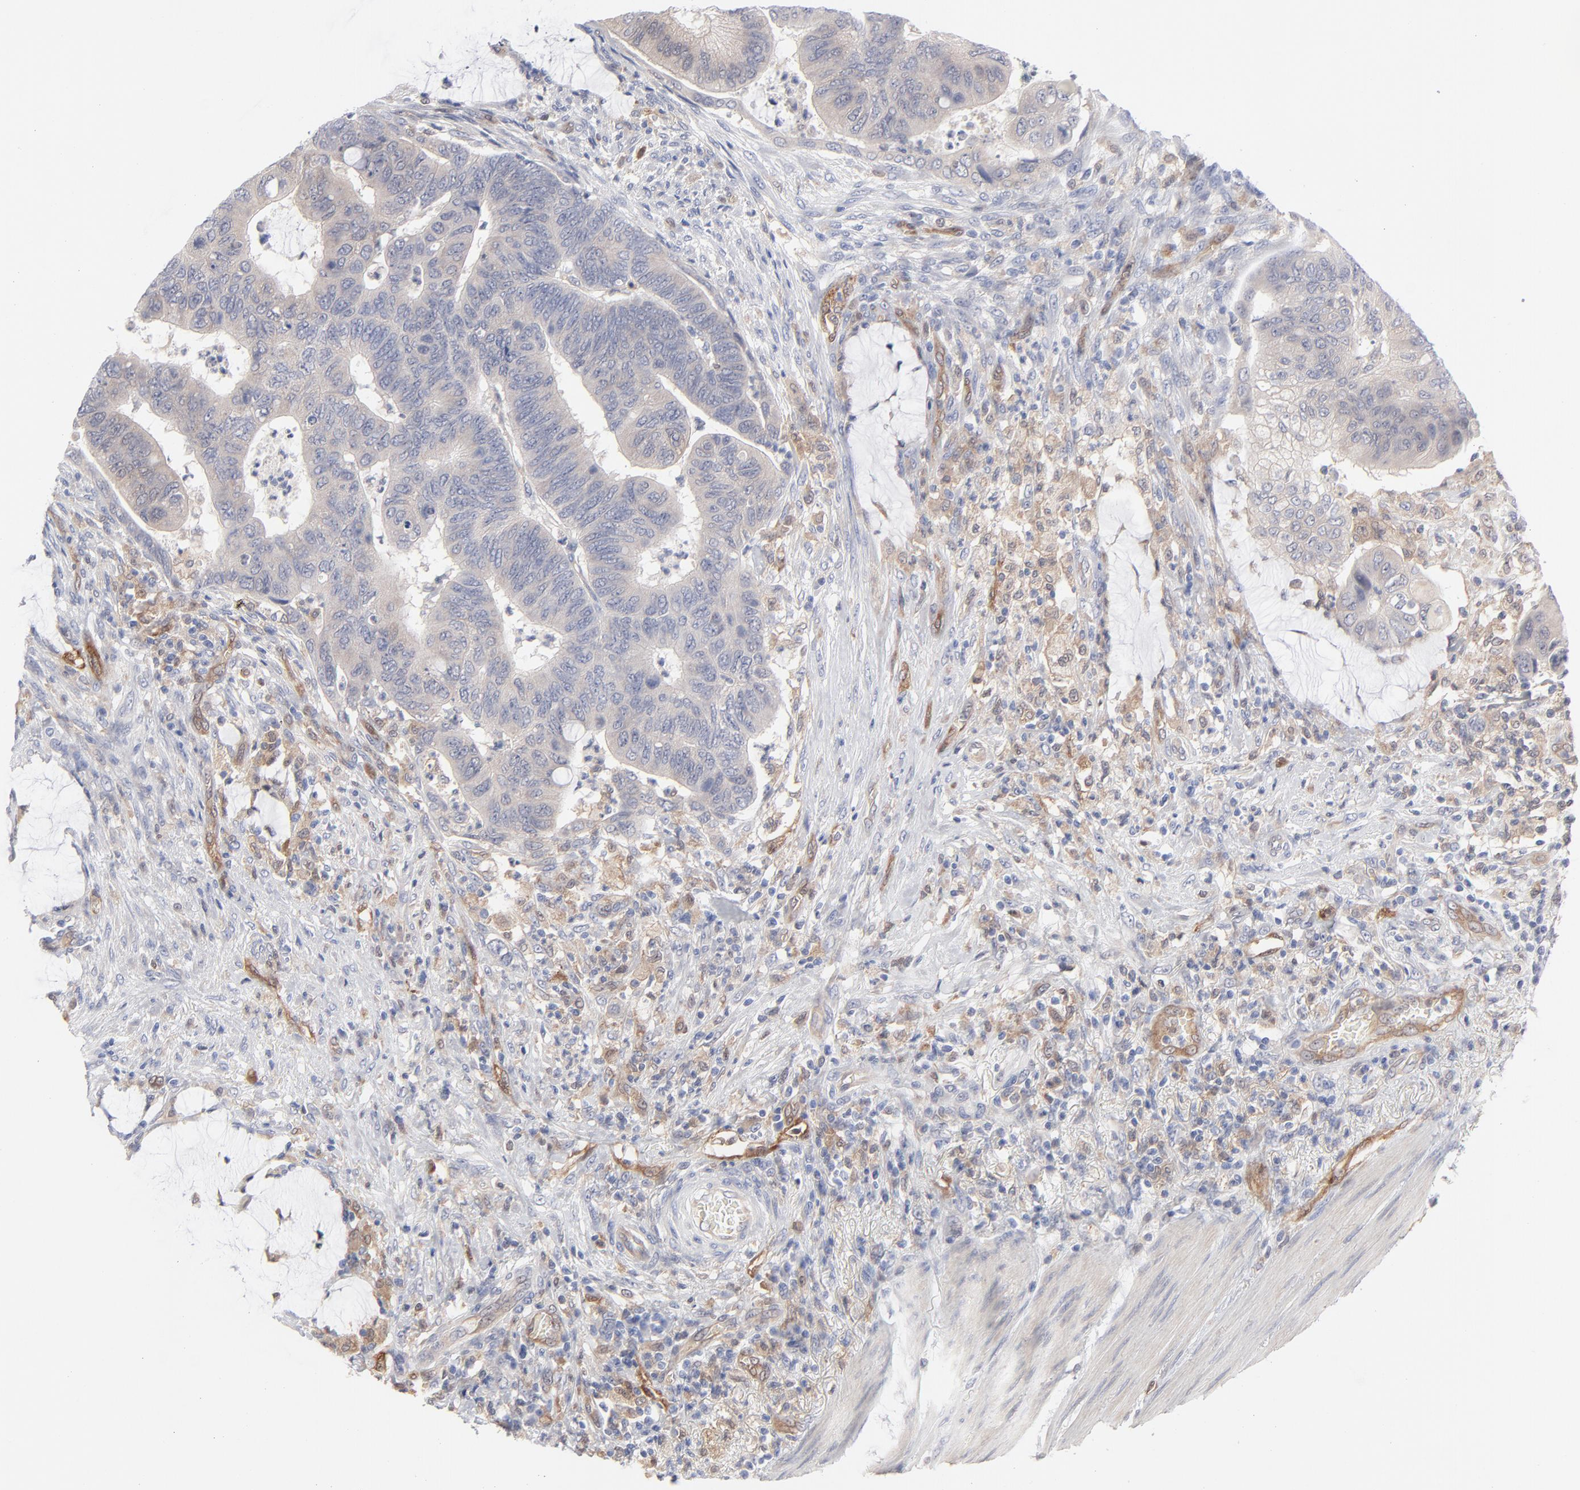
{"staining": {"intensity": "weak", "quantity": ">75%", "location": "cytoplasmic/membranous"}, "tissue": "colorectal cancer", "cell_type": "Tumor cells", "image_type": "cancer", "snomed": [{"axis": "morphology", "description": "Normal tissue, NOS"}, {"axis": "morphology", "description": "Adenocarcinoma, NOS"}, {"axis": "topography", "description": "Rectum"}], "caption": "A brown stain shows weak cytoplasmic/membranous expression of a protein in human colorectal adenocarcinoma tumor cells. The staining is performed using DAB (3,3'-diaminobenzidine) brown chromogen to label protein expression. The nuclei are counter-stained blue using hematoxylin.", "gene": "ARRB1", "patient": {"sex": "male", "age": 92}}